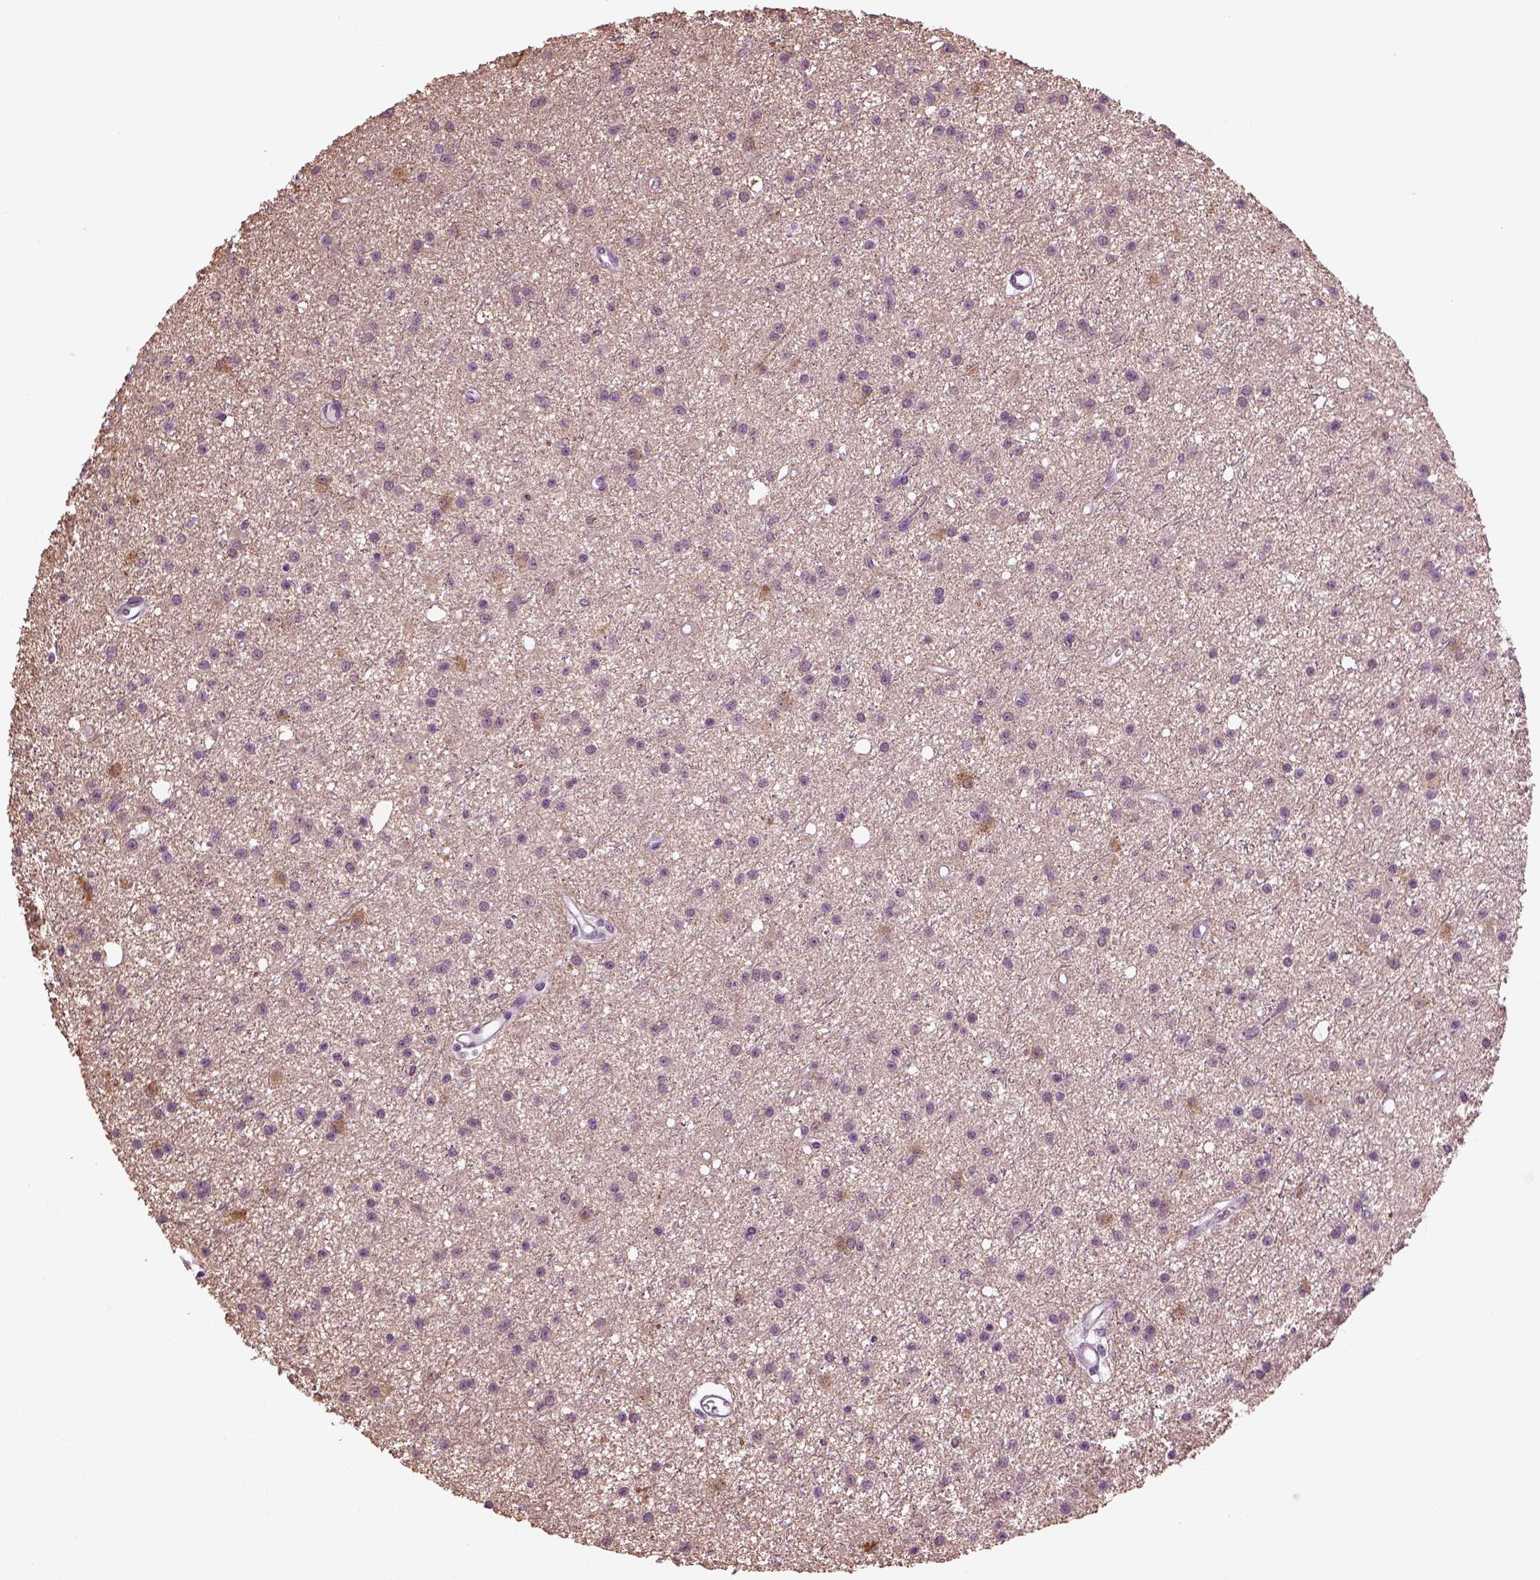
{"staining": {"intensity": "negative", "quantity": "none", "location": "none"}, "tissue": "glioma", "cell_type": "Tumor cells", "image_type": "cancer", "snomed": [{"axis": "morphology", "description": "Glioma, malignant, Low grade"}, {"axis": "topography", "description": "Brain"}], "caption": "Glioma stained for a protein using IHC reveals no staining tumor cells.", "gene": "SLC6A17", "patient": {"sex": "male", "age": 27}}